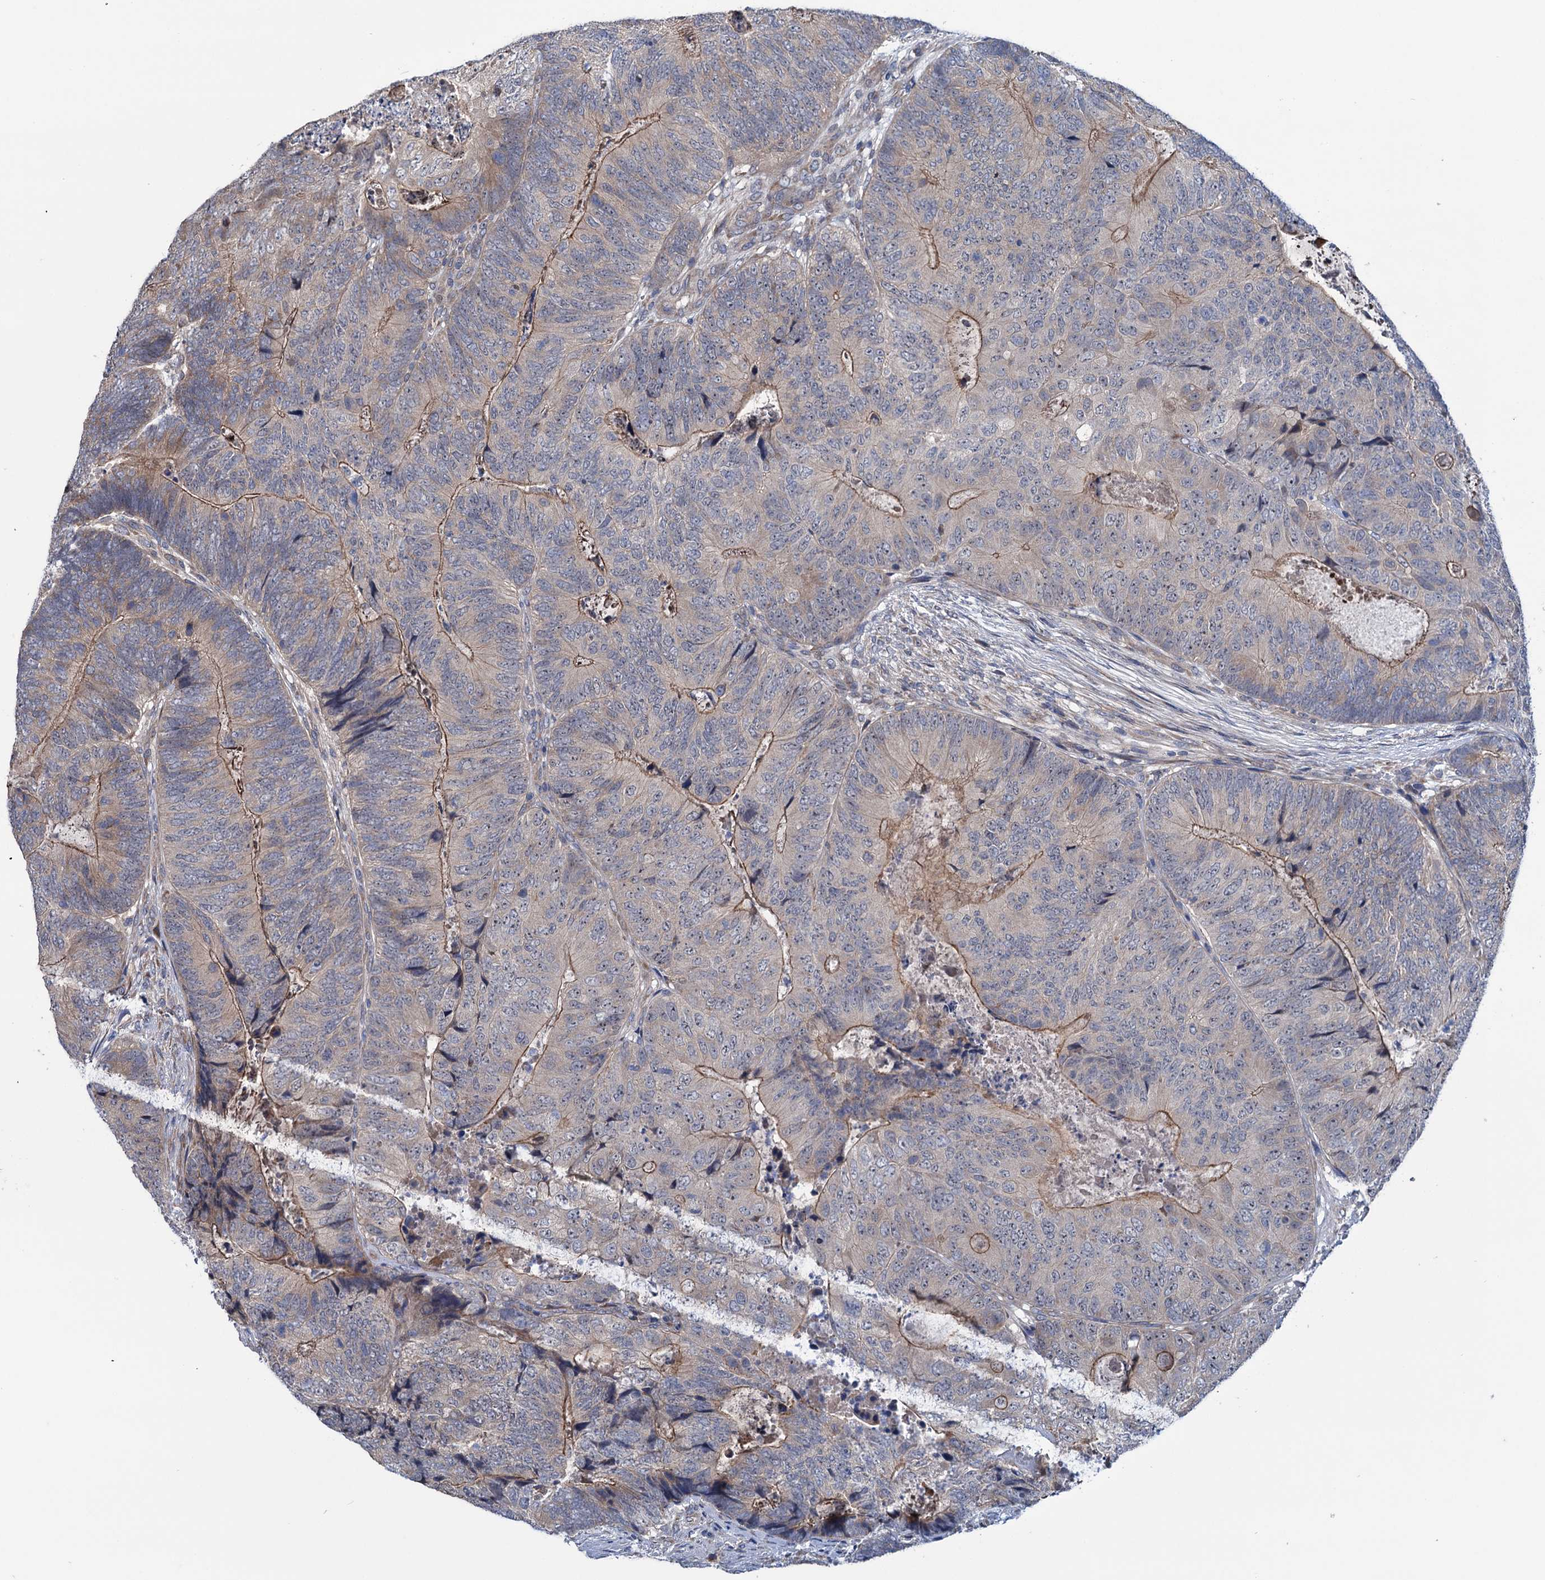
{"staining": {"intensity": "weak", "quantity": "25%-75%", "location": "cytoplasmic/membranous"}, "tissue": "colorectal cancer", "cell_type": "Tumor cells", "image_type": "cancer", "snomed": [{"axis": "morphology", "description": "Adenocarcinoma, NOS"}, {"axis": "topography", "description": "Colon"}], "caption": "Colorectal cancer tissue displays weak cytoplasmic/membranous staining in approximately 25%-75% of tumor cells", "gene": "EYA4", "patient": {"sex": "female", "age": 67}}